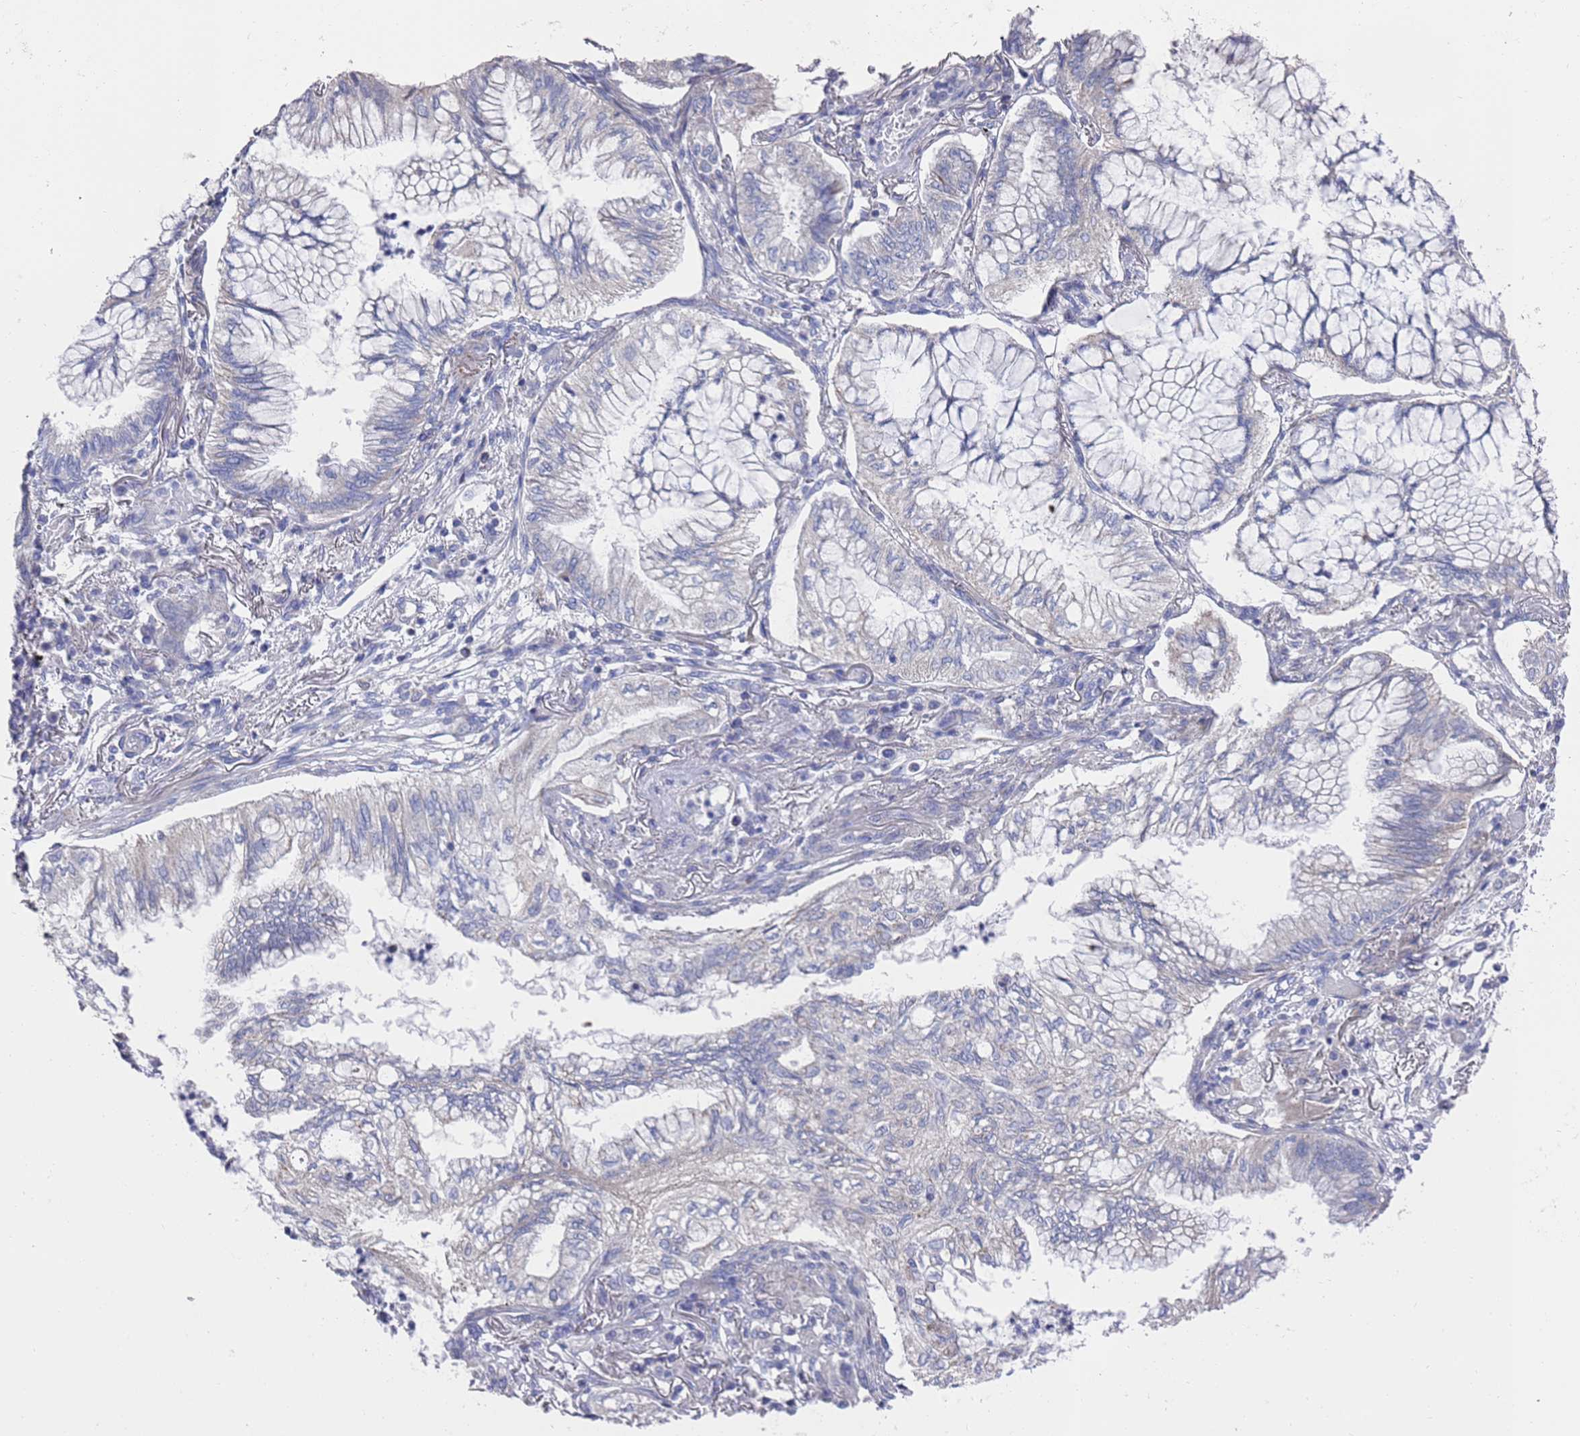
{"staining": {"intensity": "negative", "quantity": "none", "location": "none"}, "tissue": "lung cancer", "cell_type": "Tumor cells", "image_type": "cancer", "snomed": [{"axis": "morphology", "description": "Adenocarcinoma, NOS"}, {"axis": "topography", "description": "Lung"}], "caption": "Lung adenocarcinoma was stained to show a protein in brown. There is no significant positivity in tumor cells. (DAB IHC visualized using brightfield microscopy, high magnification).", "gene": "SCAPER", "patient": {"sex": "female", "age": 70}}